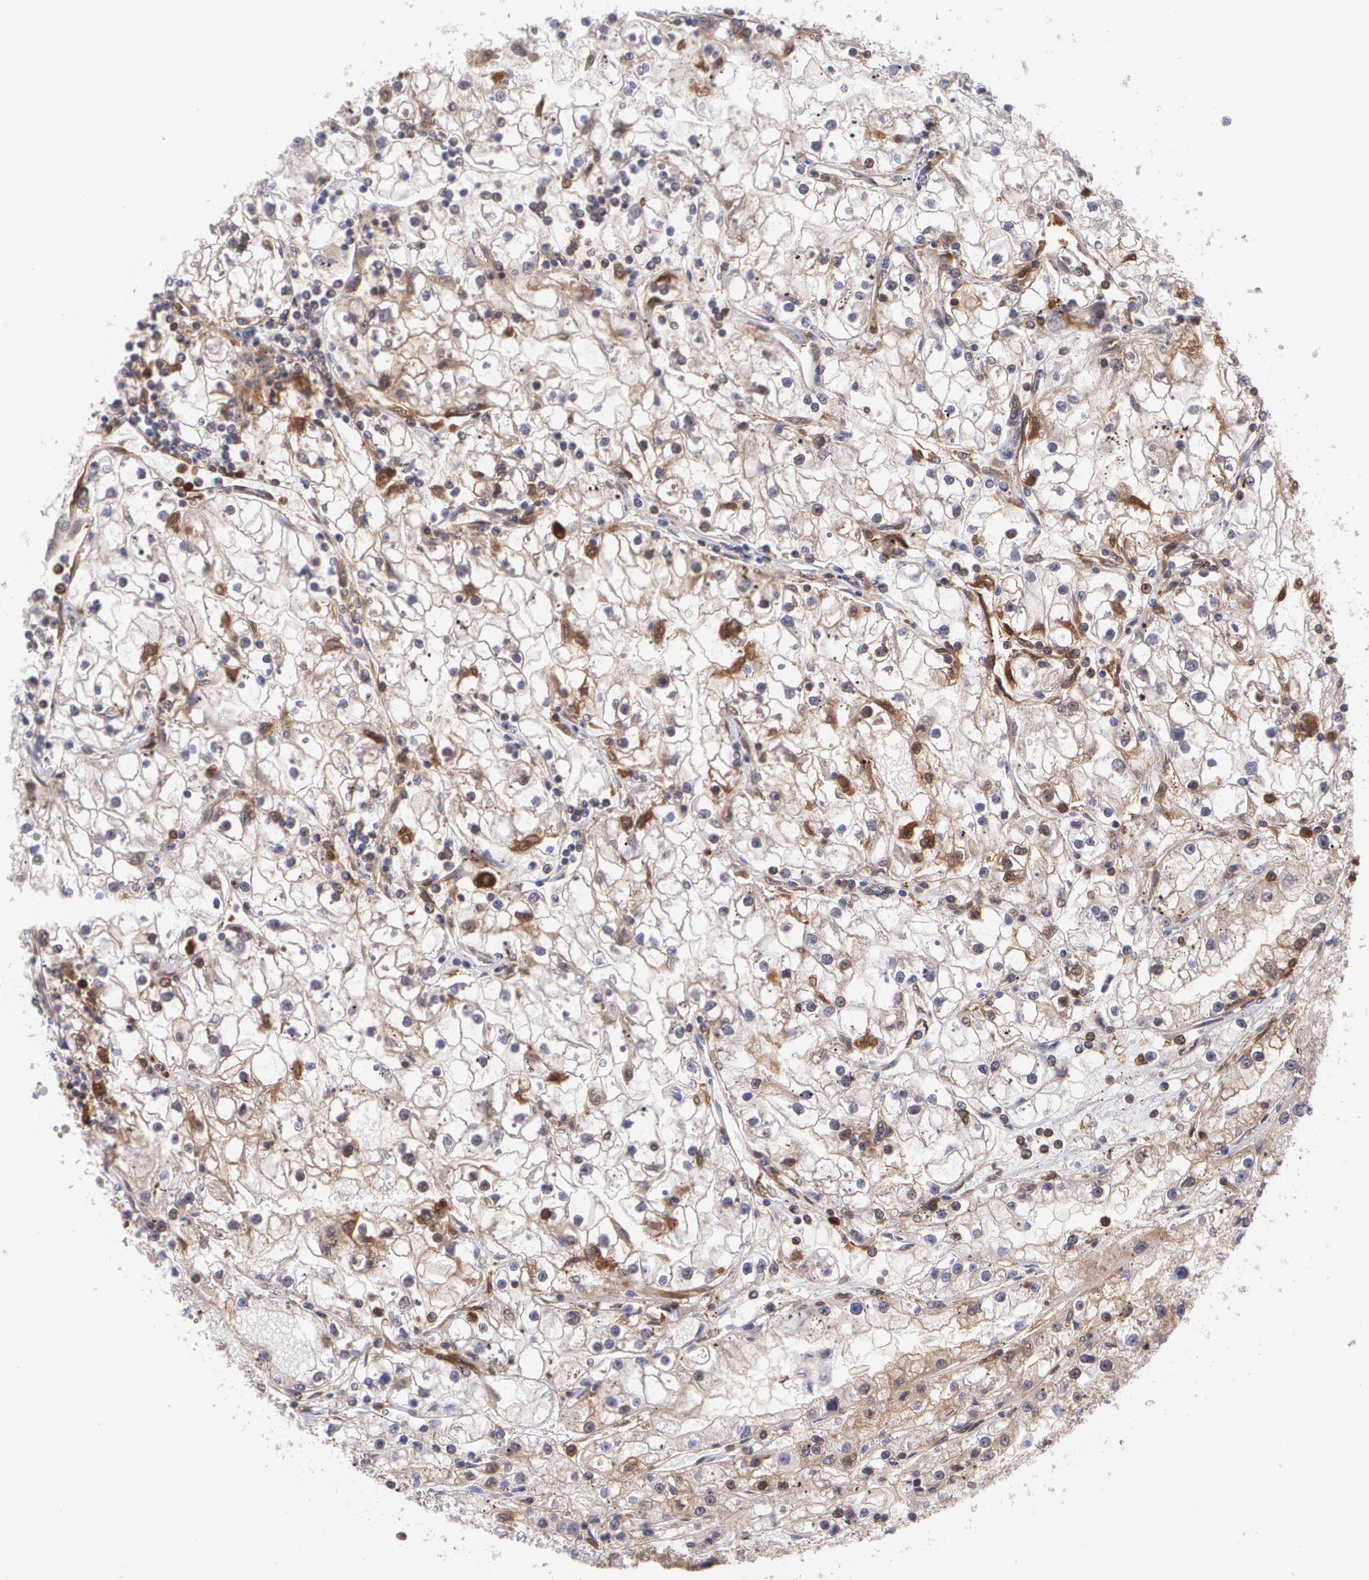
{"staining": {"intensity": "moderate", "quantity": "<25%", "location": "cytoplasmic/membranous"}, "tissue": "renal cancer", "cell_type": "Tumor cells", "image_type": "cancer", "snomed": [{"axis": "morphology", "description": "Adenocarcinoma, NOS"}, {"axis": "topography", "description": "Kidney"}], "caption": "This image demonstrates immunohistochemistry staining of renal cancer, with low moderate cytoplasmic/membranous staining in about <25% of tumor cells.", "gene": "HSPH1", "patient": {"sex": "male", "age": 56}}